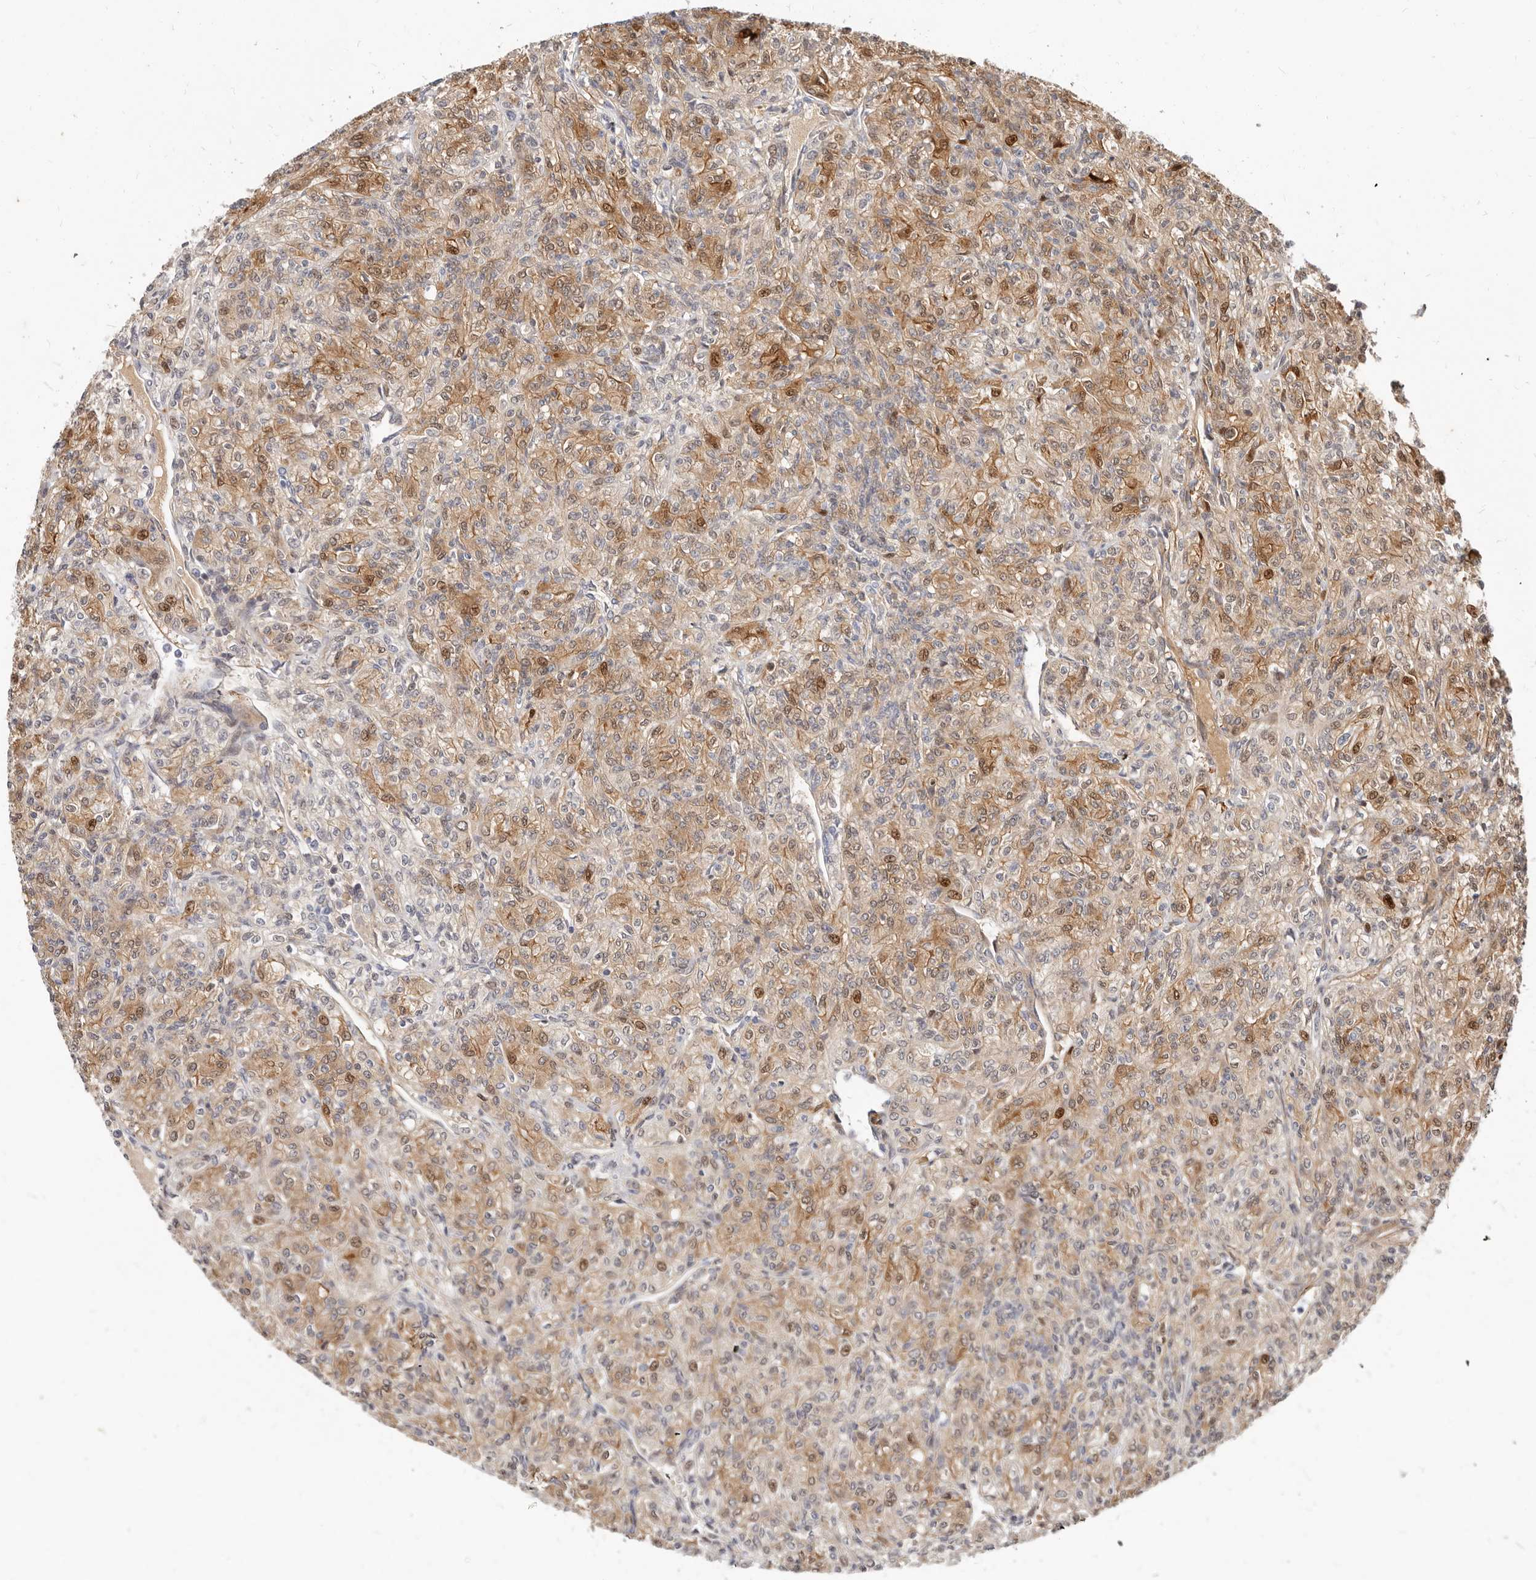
{"staining": {"intensity": "moderate", "quantity": ">75%", "location": "cytoplasmic/membranous,nuclear"}, "tissue": "renal cancer", "cell_type": "Tumor cells", "image_type": "cancer", "snomed": [{"axis": "morphology", "description": "Adenocarcinoma, NOS"}, {"axis": "topography", "description": "Kidney"}], "caption": "Protein analysis of renal adenocarcinoma tissue reveals moderate cytoplasmic/membranous and nuclear expression in approximately >75% of tumor cells.", "gene": "ZRANB1", "patient": {"sex": "male", "age": 77}}